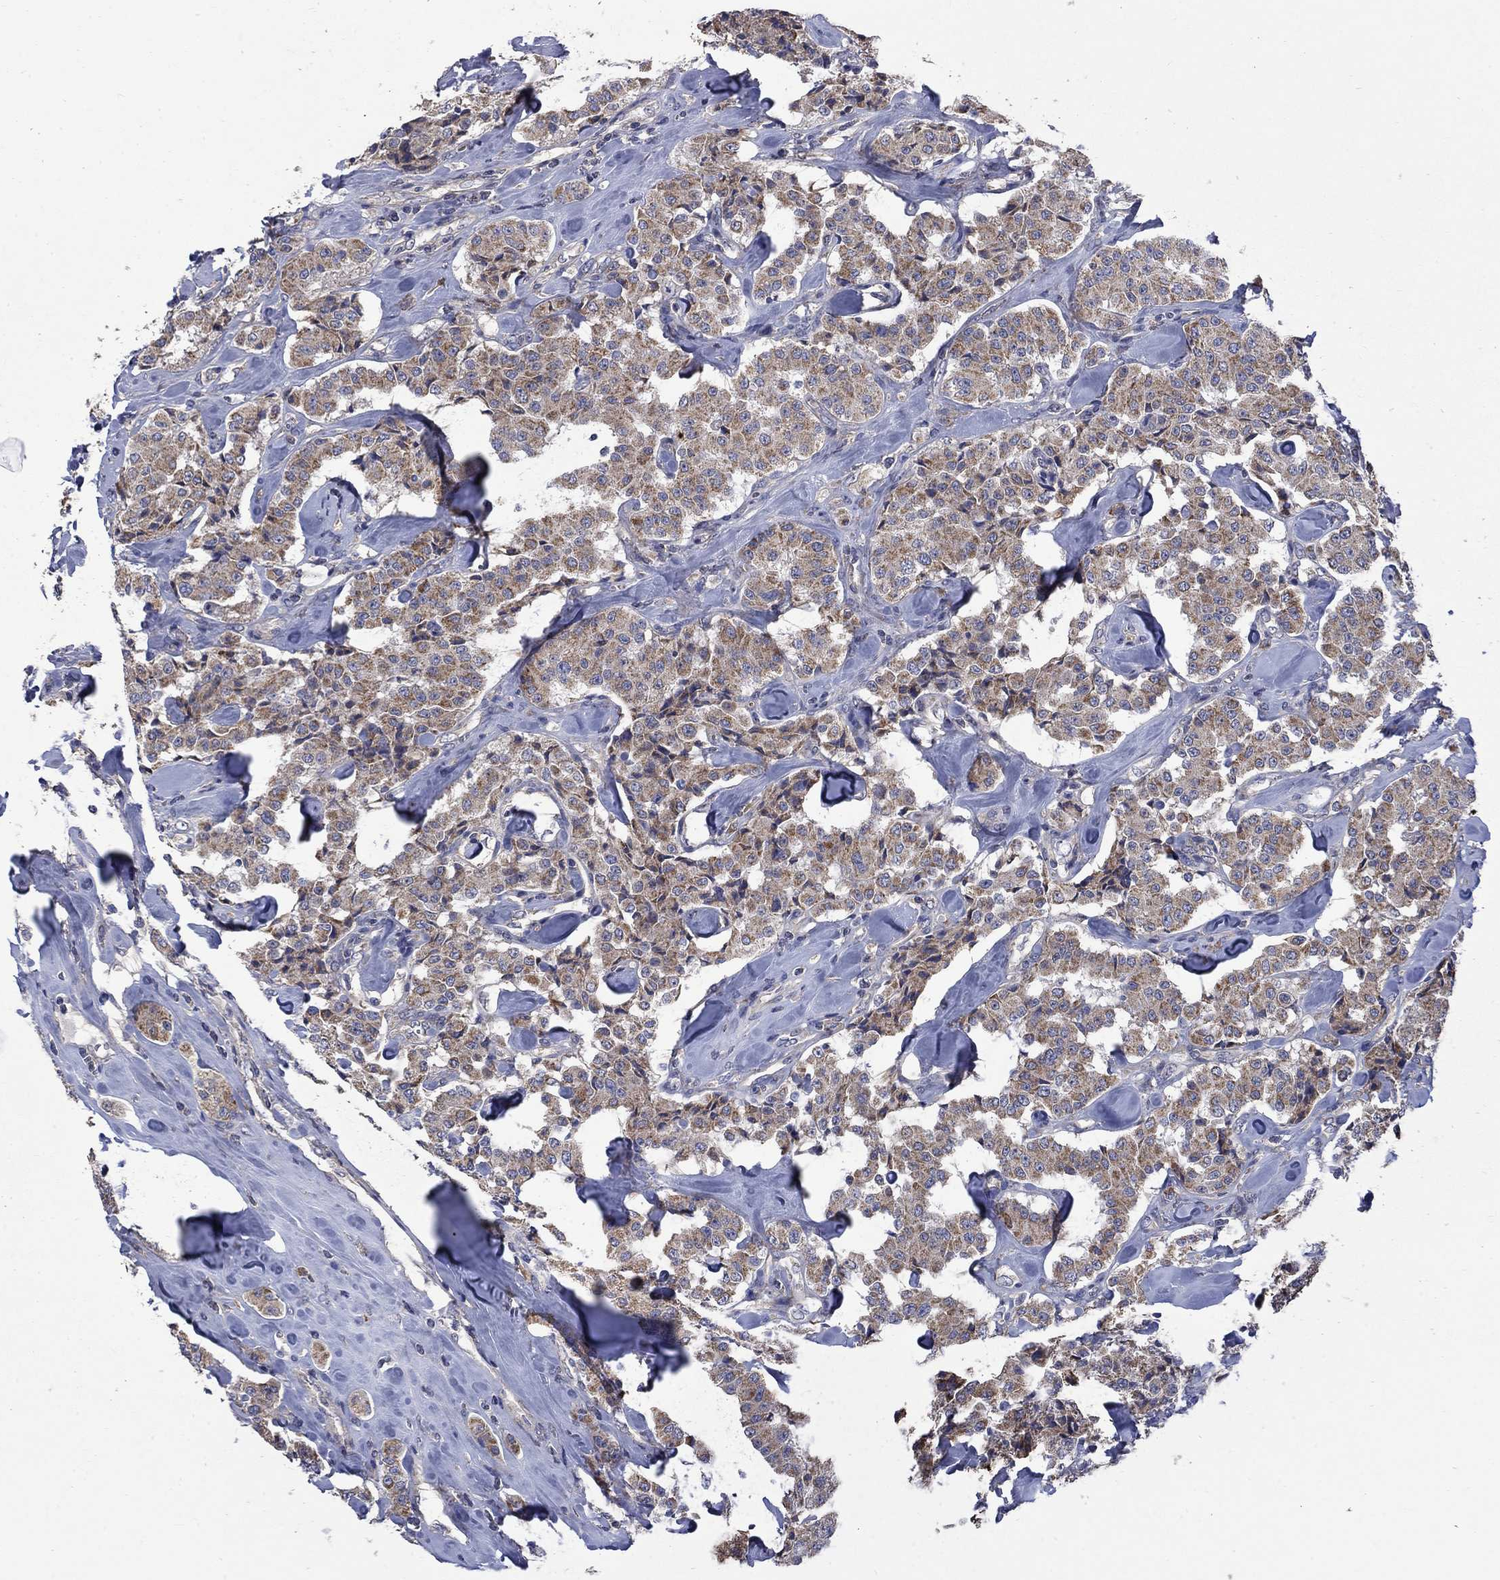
{"staining": {"intensity": "moderate", "quantity": "25%-75%", "location": "cytoplasmic/membranous"}, "tissue": "carcinoid", "cell_type": "Tumor cells", "image_type": "cancer", "snomed": [{"axis": "morphology", "description": "Carcinoid, malignant, NOS"}, {"axis": "topography", "description": "Pancreas"}], "caption": "Protein analysis of carcinoid tissue displays moderate cytoplasmic/membranous staining in about 25%-75% of tumor cells.", "gene": "HSPA12A", "patient": {"sex": "male", "age": 41}}